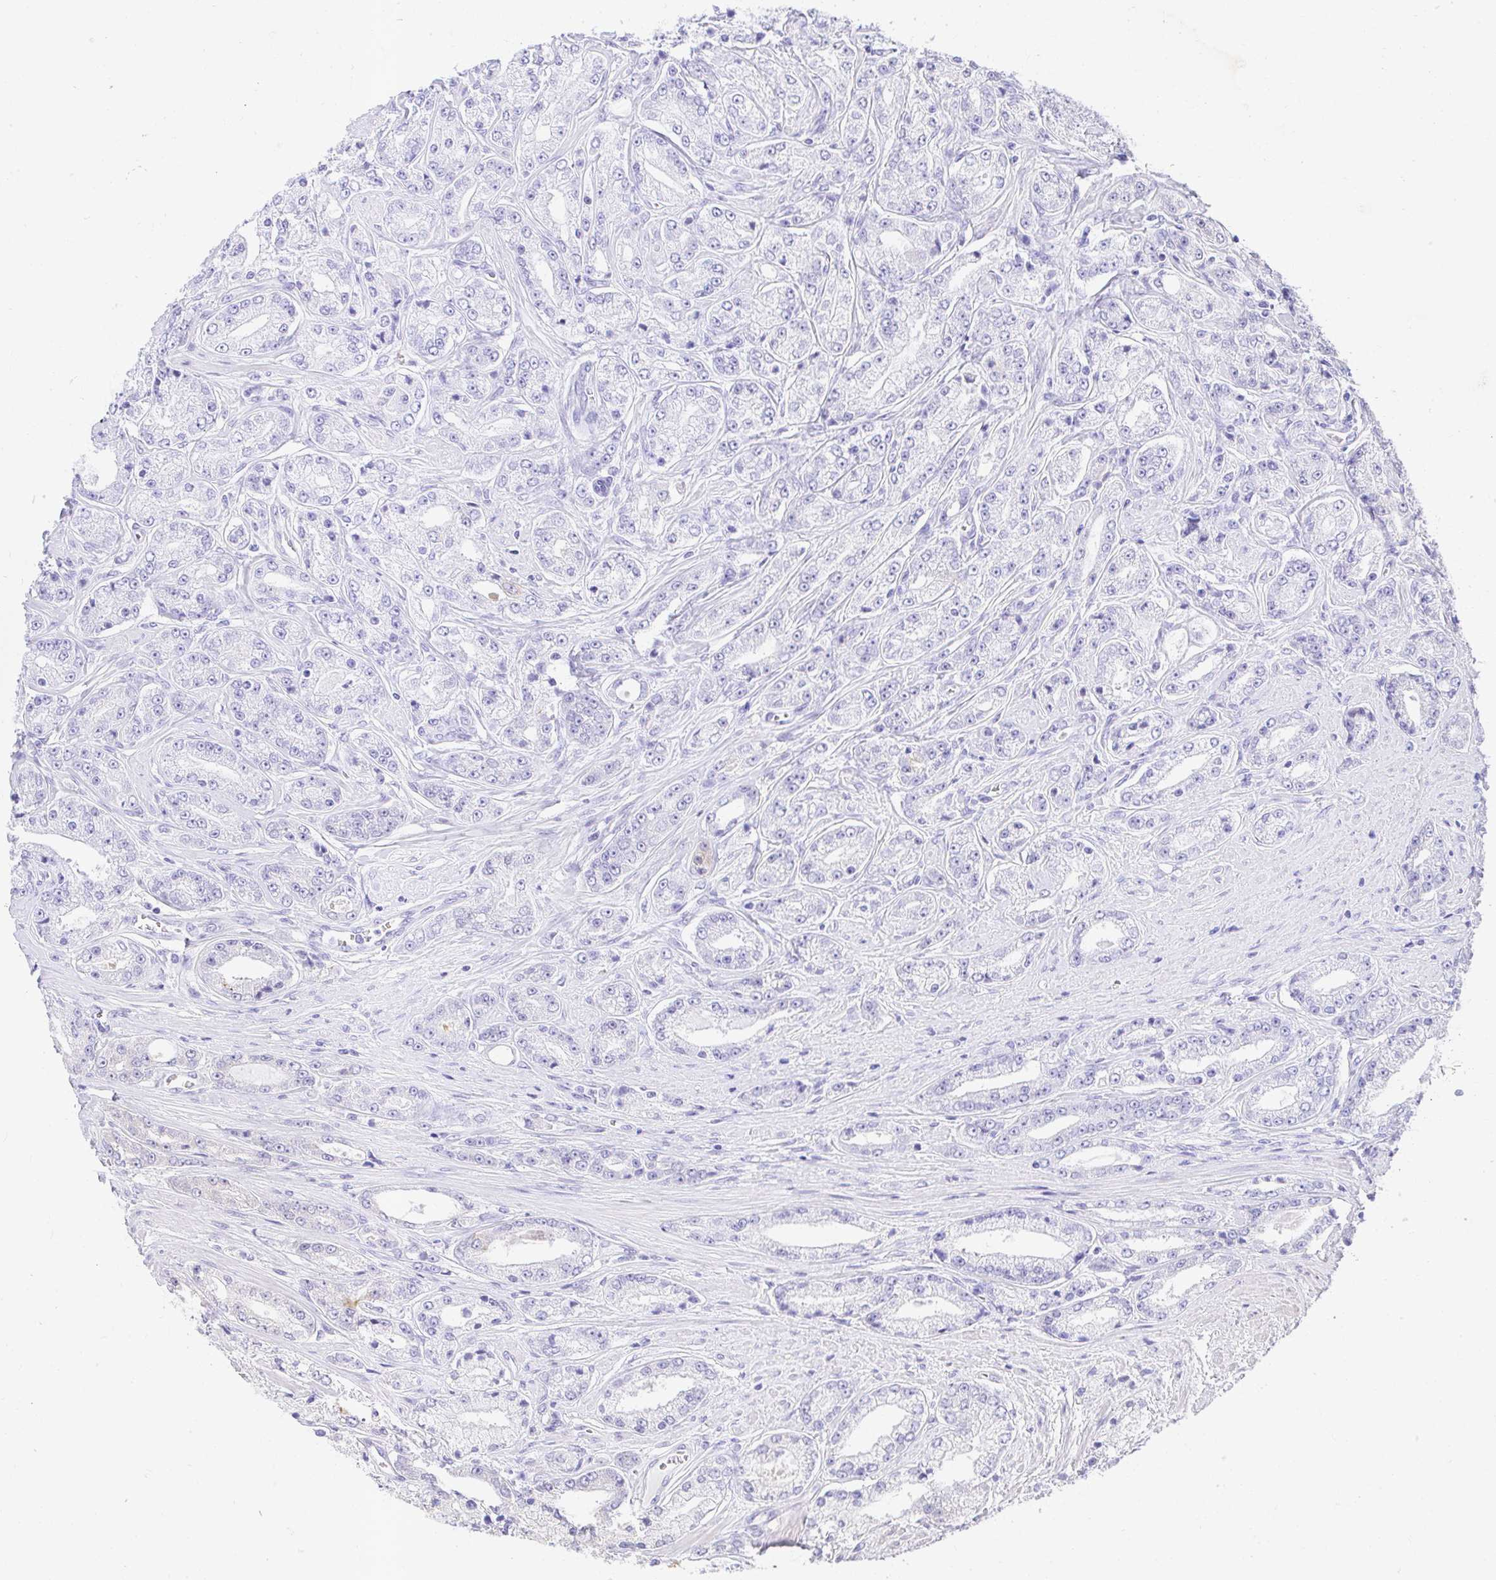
{"staining": {"intensity": "negative", "quantity": "none", "location": "none"}, "tissue": "prostate cancer", "cell_type": "Tumor cells", "image_type": "cancer", "snomed": [{"axis": "morphology", "description": "Adenocarcinoma, High grade"}, {"axis": "topography", "description": "Prostate"}], "caption": "This is a photomicrograph of IHC staining of prostate cancer (high-grade adenocarcinoma), which shows no staining in tumor cells. Brightfield microscopy of immunohistochemistry (IHC) stained with DAB (3,3'-diaminobenzidine) (brown) and hematoxylin (blue), captured at high magnification.", "gene": "FATE1", "patient": {"sex": "male", "age": 66}}